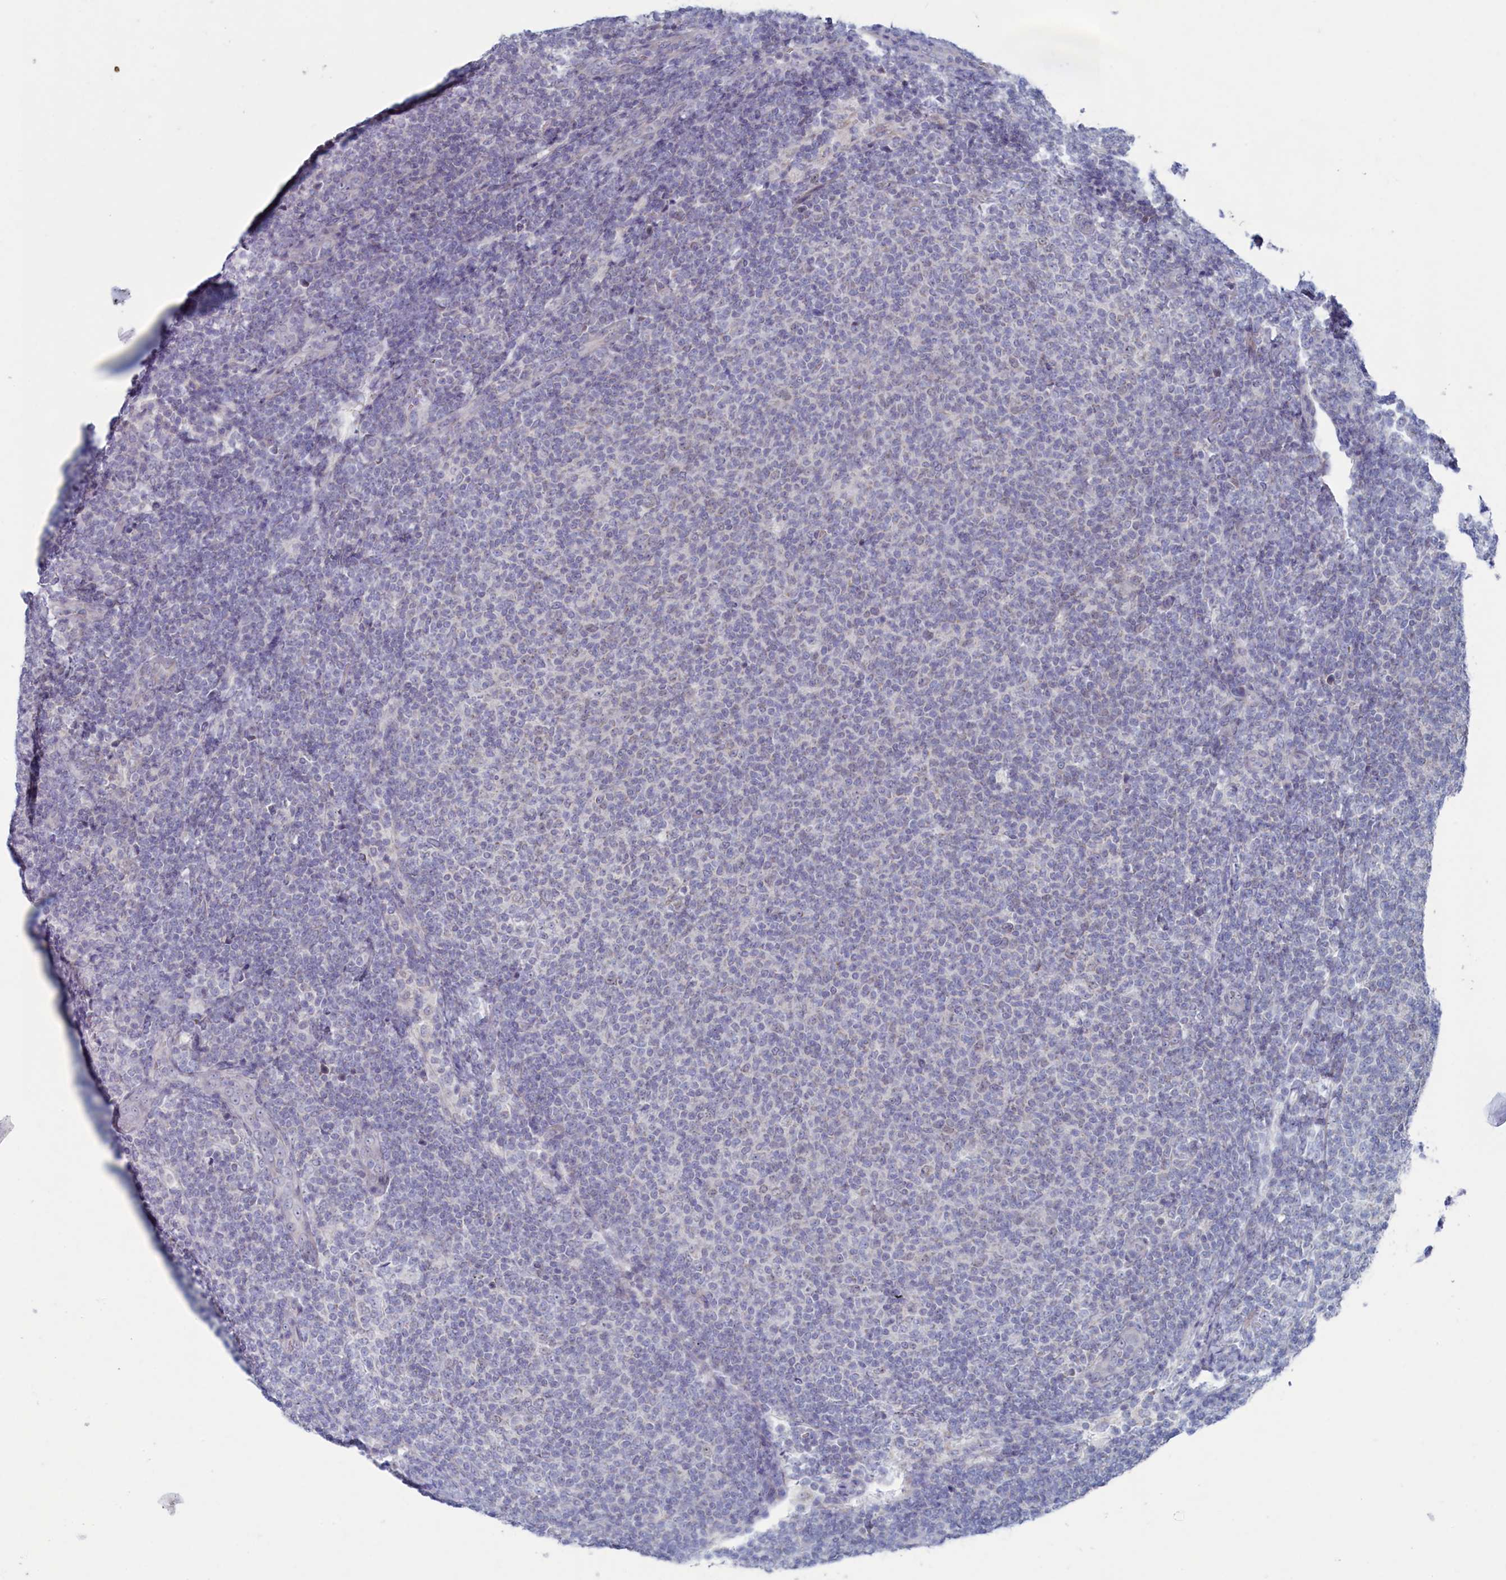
{"staining": {"intensity": "negative", "quantity": "none", "location": "none"}, "tissue": "lymphoma", "cell_type": "Tumor cells", "image_type": "cancer", "snomed": [{"axis": "morphology", "description": "Malignant lymphoma, non-Hodgkin's type, Low grade"}, {"axis": "topography", "description": "Lymph node"}], "caption": "This histopathology image is of malignant lymphoma, non-Hodgkin's type (low-grade) stained with immunohistochemistry to label a protein in brown with the nuclei are counter-stained blue. There is no staining in tumor cells.", "gene": "WDR76", "patient": {"sex": "male", "age": 66}}